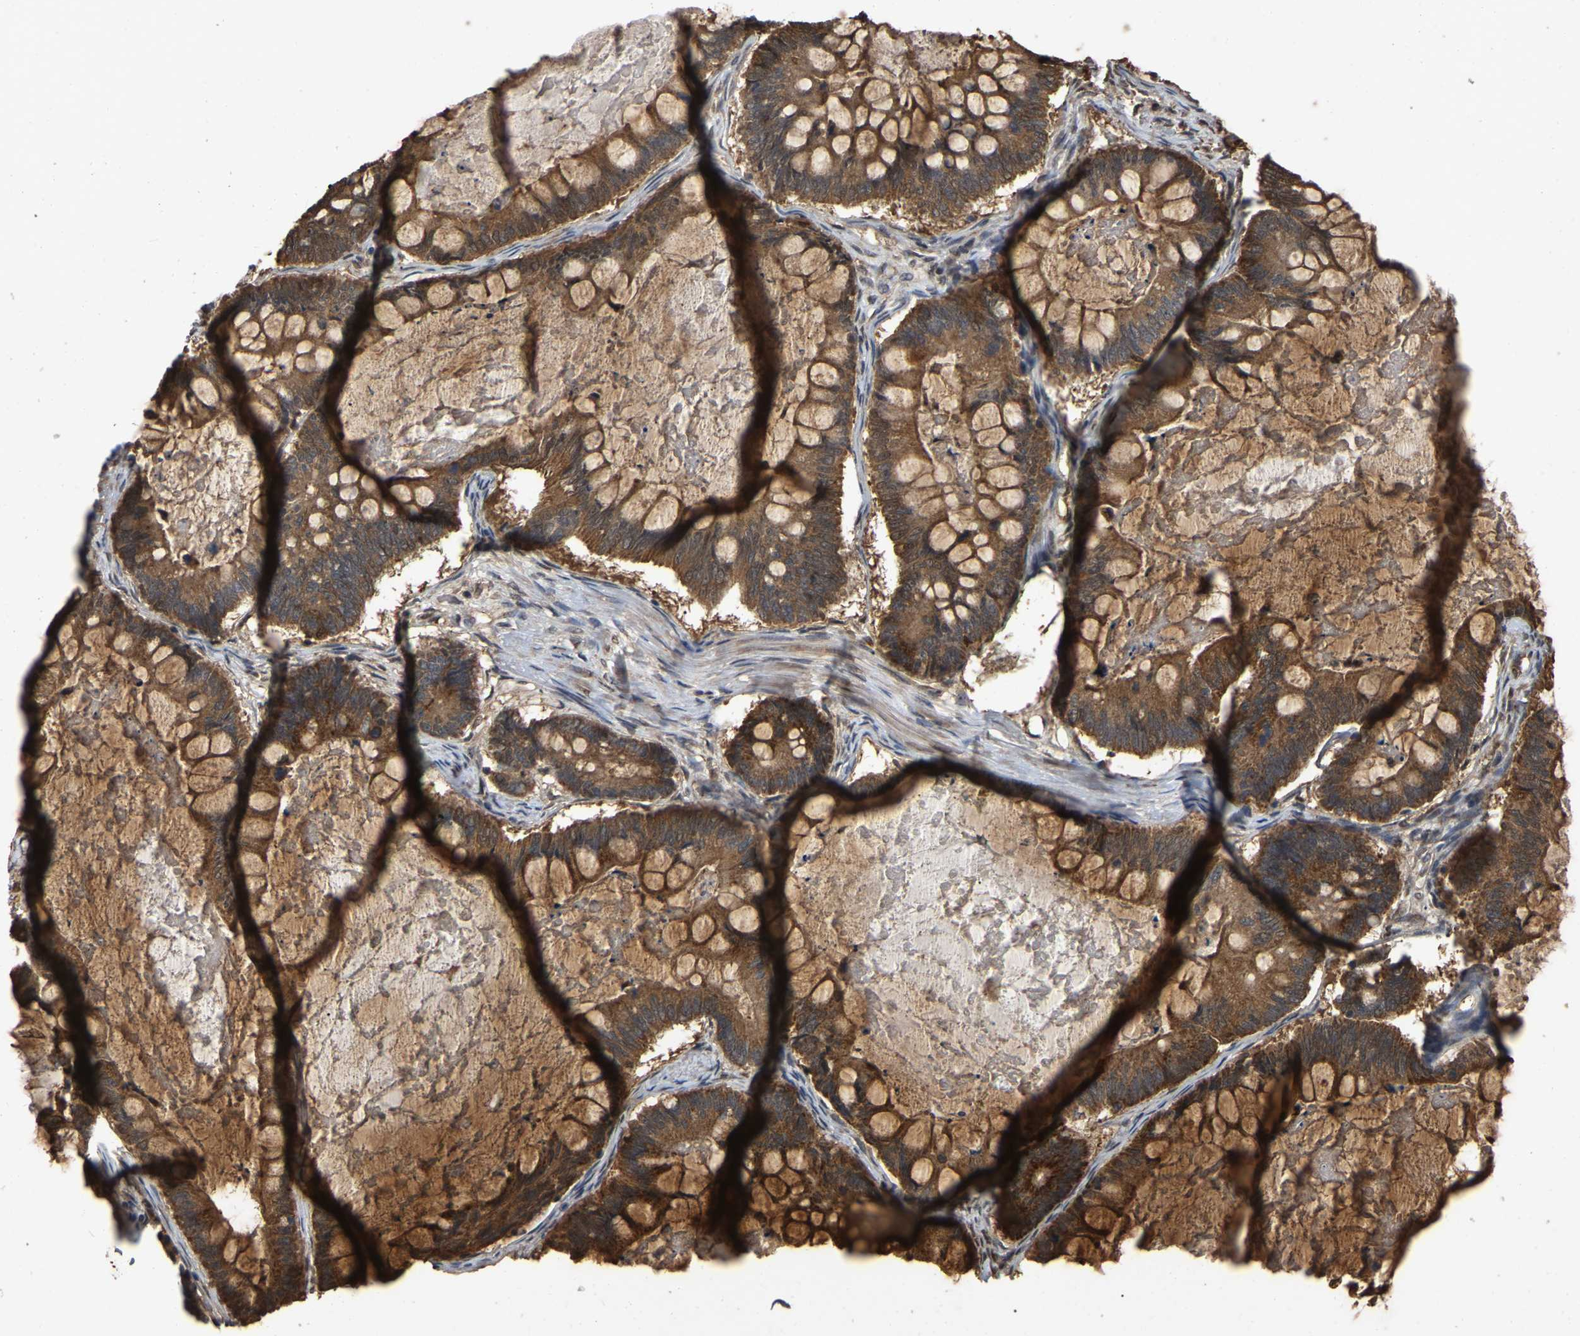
{"staining": {"intensity": "moderate", "quantity": ">75%", "location": "cytoplasmic/membranous"}, "tissue": "ovarian cancer", "cell_type": "Tumor cells", "image_type": "cancer", "snomed": [{"axis": "morphology", "description": "Cystadenocarcinoma, mucinous, NOS"}, {"axis": "topography", "description": "Ovary"}], "caption": "Protein staining of ovarian cancer (mucinous cystadenocarcinoma) tissue demonstrates moderate cytoplasmic/membranous expression in about >75% of tumor cells.", "gene": "FAM219A", "patient": {"sex": "female", "age": 61}}